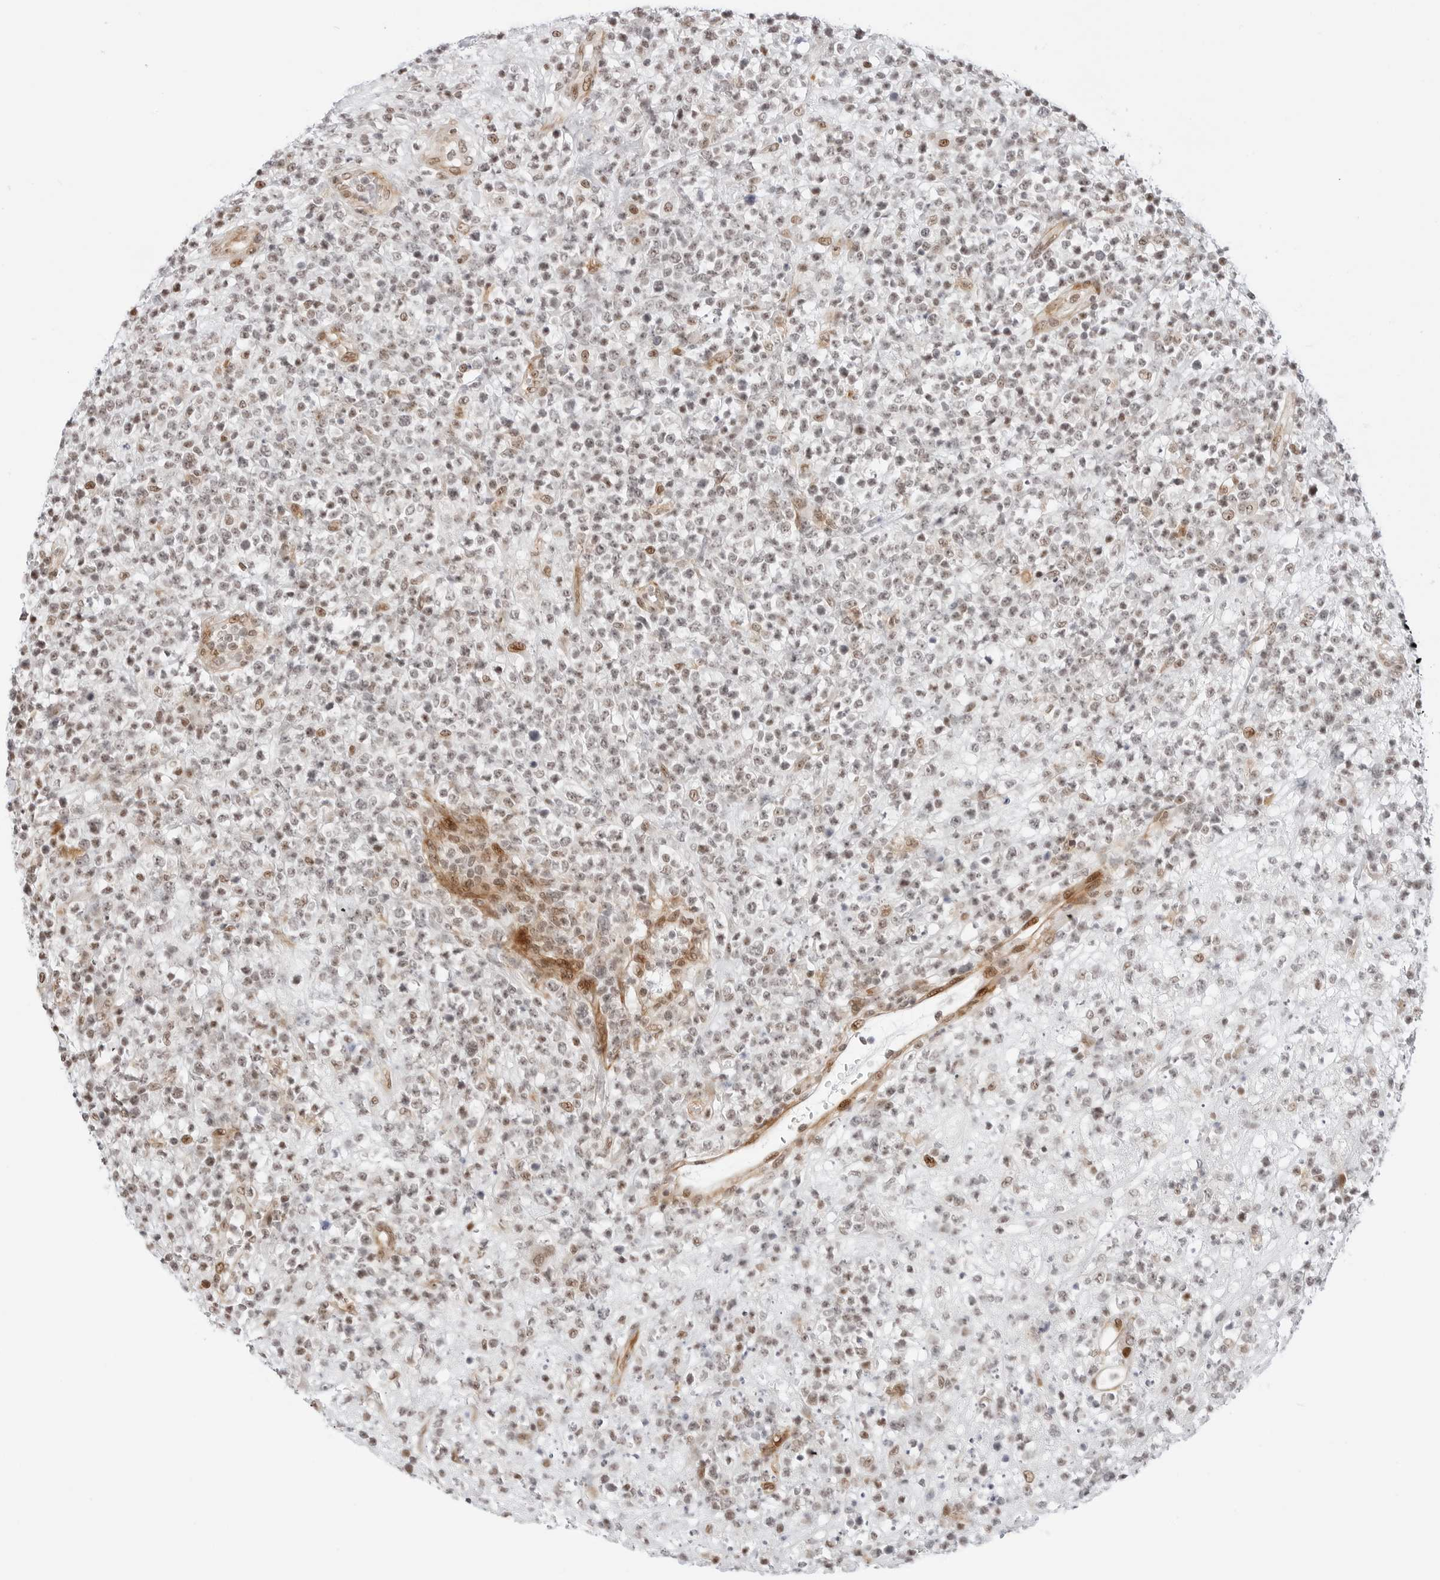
{"staining": {"intensity": "weak", "quantity": "25%-75%", "location": "nuclear"}, "tissue": "lymphoma", "cell_type": "Tumor cells", "image_type": "cancer", "snomed": [{"axis": "morphology", "description": "Malignant lymphoma, non-Hodgkin's type, High grade"}, {"axis": "topography", "description": "Colon"}], "caption": "High-magnification brightfield microscopy of high-grade malignant lymphoma, non-Hodgkin's type stained with DAB (3,3'-diaminobenzidine) (brown) and counterstained with hematoxylin (blue). tumor cells exhibit weak nuclear expression is appreciated in approximately25%-75% of cells. The staining is performed using DAB (3,3'-diaminobenzidine) brown chromogen to label protein expression. The nuclei are counter-stained blue using hematoxylin.", "gene": "ZNF613", "patient": {"sex": "female", "age": 53}}